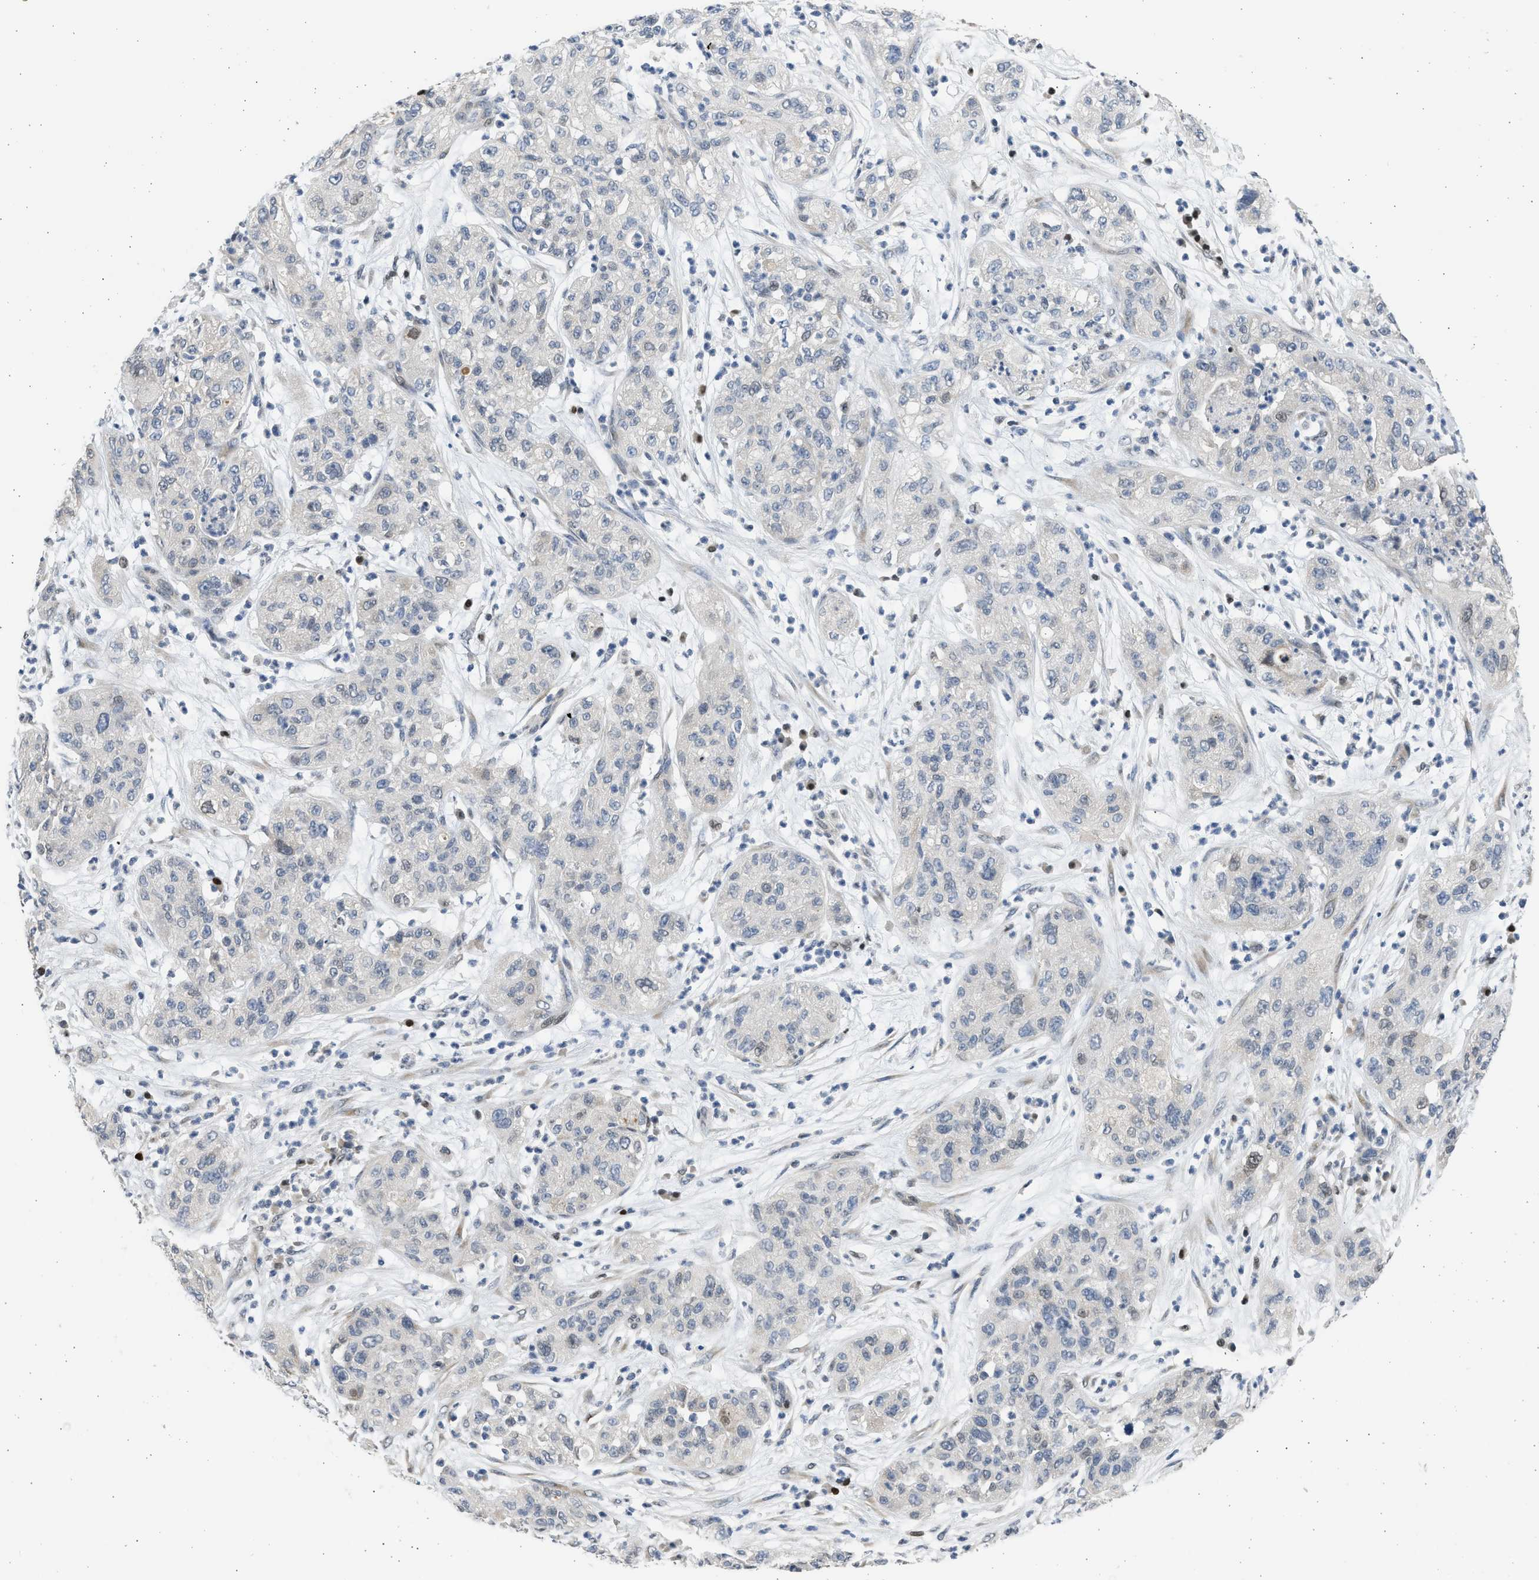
{"staining": {"intensity": "weak", "quantity": "<25%", "location": "cytoplasmic/membranous"}, "tissue": "pancreatic cancer", "cell_type": "Tumor cells", "image_type": "cancer", "snomed": [{"axis": "morphology", "description": "Adenocarcinoma, NOS"}, {"axis": "topography", "description": "Pancreas"}], "caption": "This image is of pancreatic adenocarcinoma stained with IHC to label a protein in brown with the nuclei are counter-stained blue. There is no staining in tumor cells.", "gene": "HMGN3", "patient": {"sex": "female", "age": 78}}